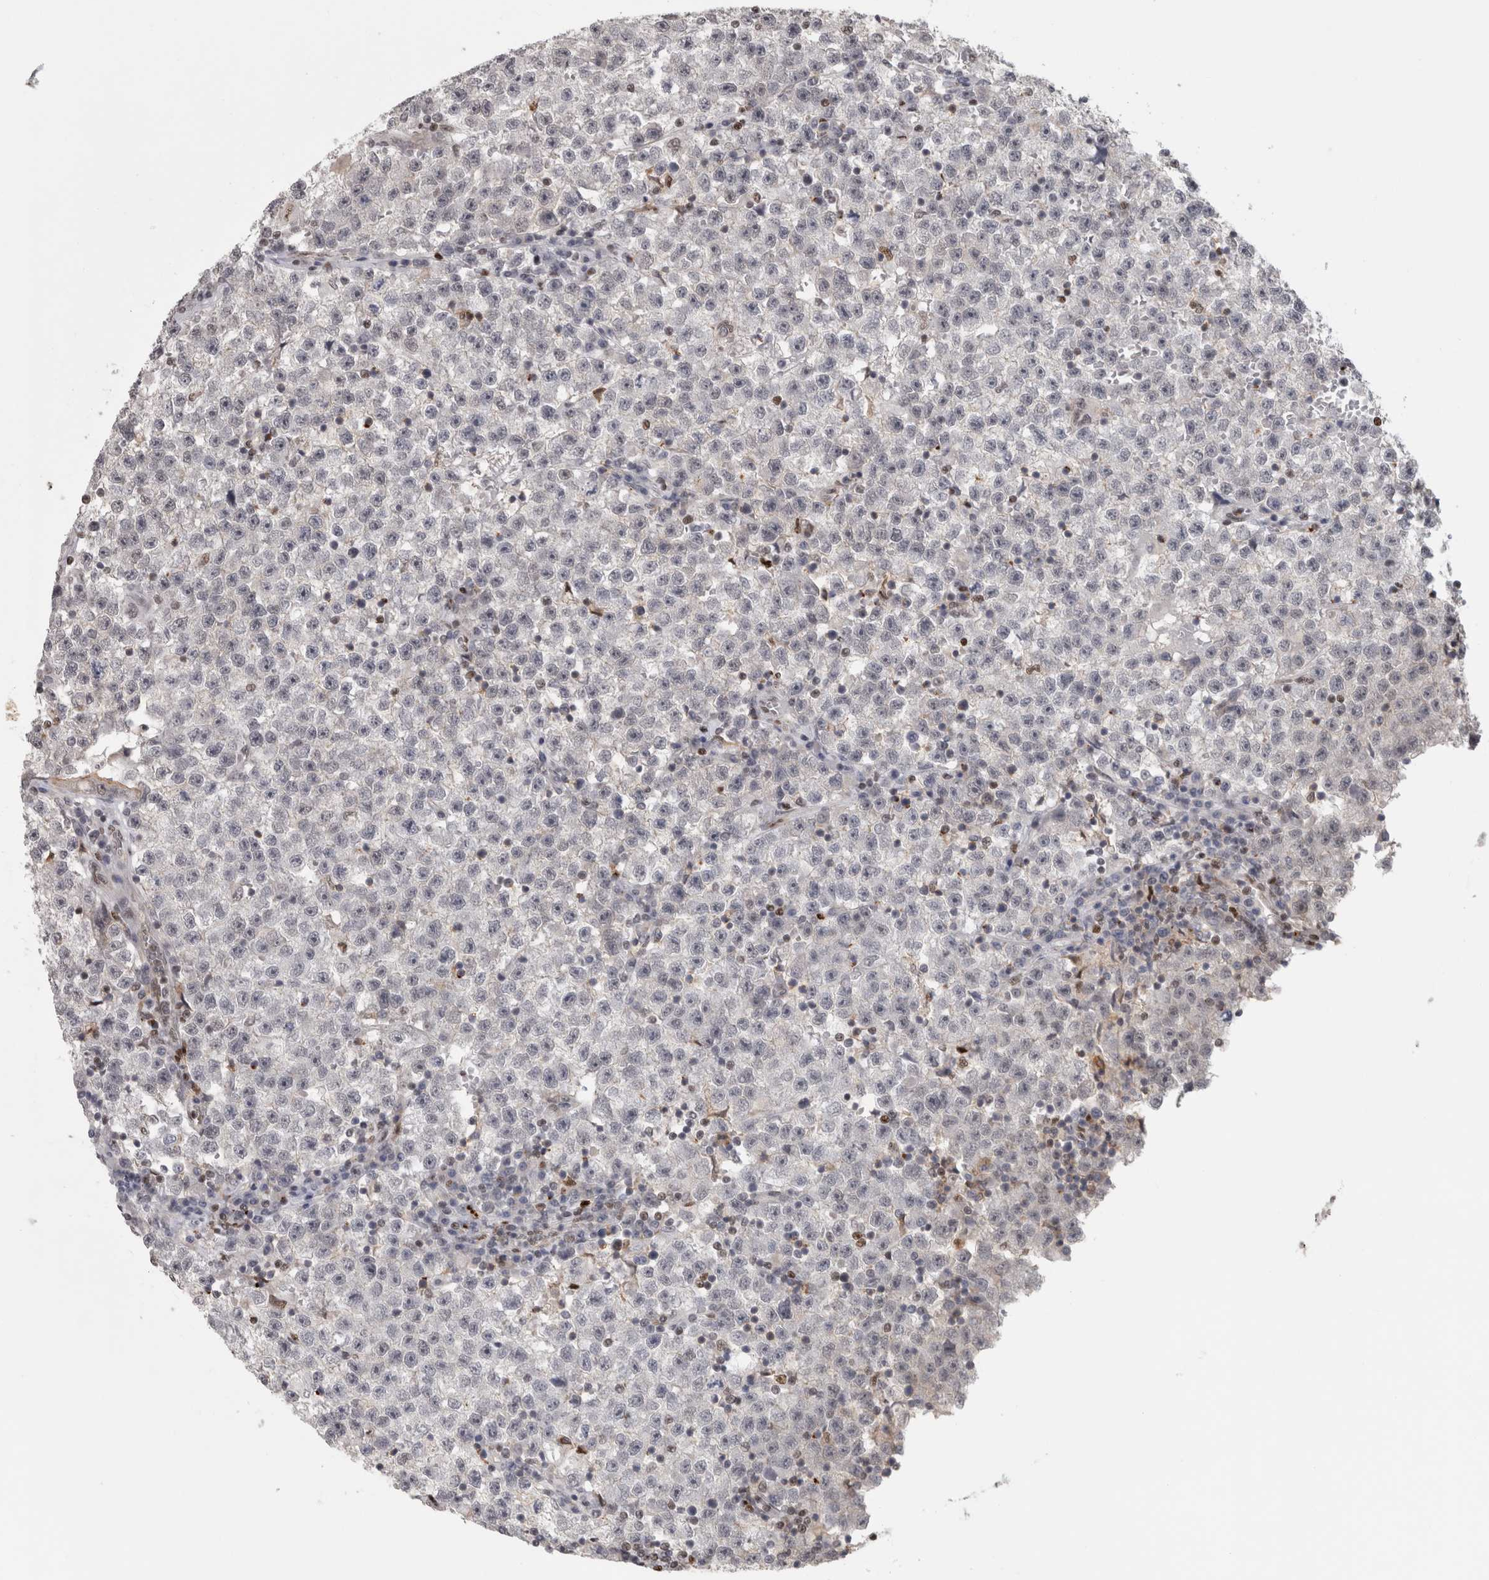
{"staining": {"intensity": "negative", "quantity": "none", "location": "none"}, "tissue": "testis cancer", "cell_type": "Tumor cells", "image_type": "cancer", "snomed": [{"axis": "morphology", "description": "Seminoma, NOS"}, {"axis": "topography", "description": "Testis"}], "caption": "Immunohistochemistry of human testis cancer exhibits no staining in tumor cells.", "gene": "SRARP", "patient": {"sex": "male", "age": 22}}